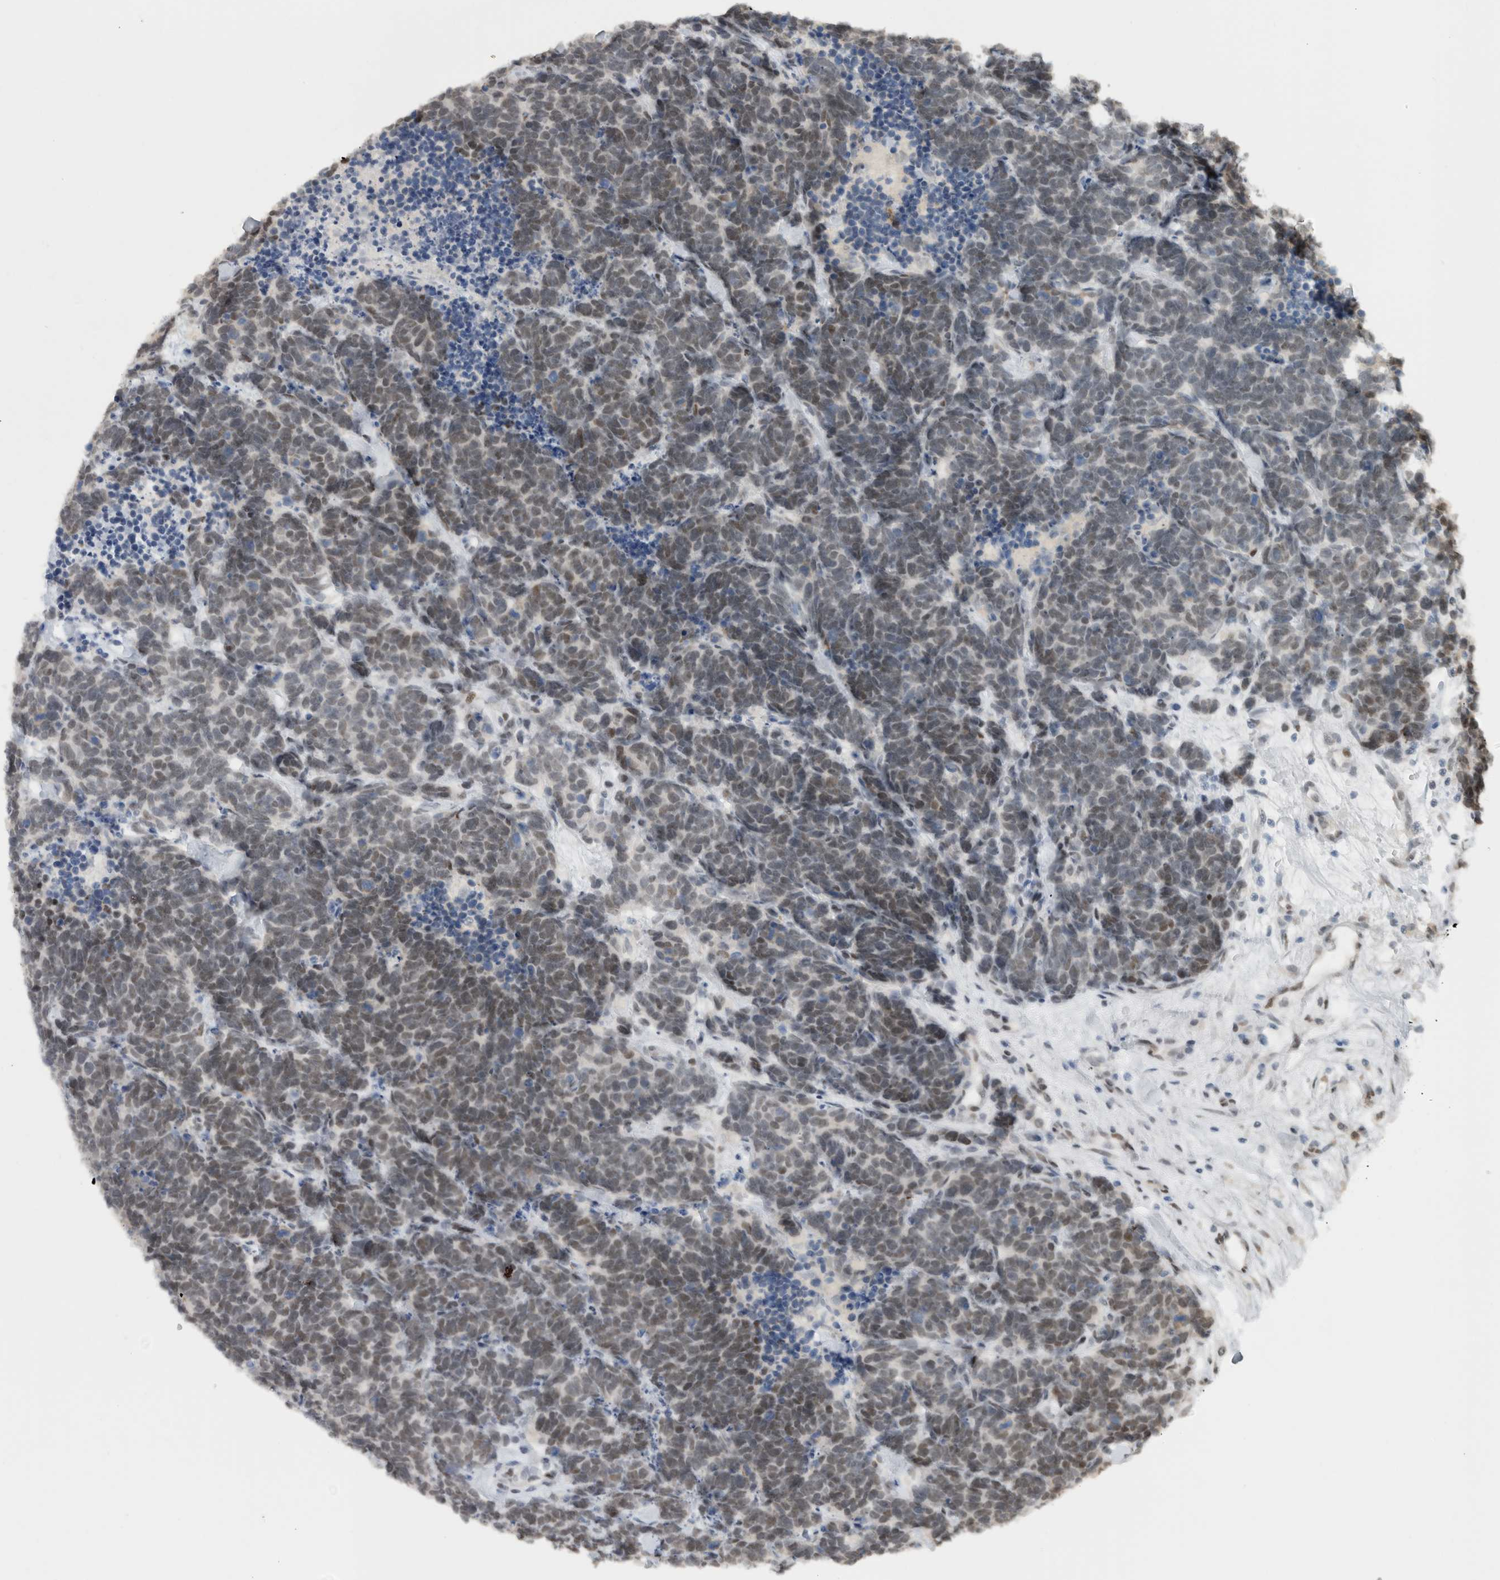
{"staining": {"intensity": "weak", "quantity": ">75%", "location": "nuclear"}, "tissue": "carcinoid", "cell_type": "Tumor cells", "image_type": "cancer", "snomed": [{"axis": "morphology", "description": "Carcinoma, NOS"}, {"axis": "morphology", "description": "Carcinoid, malignant, NOS"}, {"axis": "topography", "description": "Urinary bladder"}], "caption": "High-magnification brightfield microscopy of carcinoid stained with DAB (3,3'-diaminobenzidine) (brown) and counterstained with hematoxylin (blue). tumor cells exhibit weak nuclear staining is identified in approximately>75% of cells. Nuclei are stained in blue.", "gene": "HNRNPR", "patient": {"sex": "male", "age": 57}}